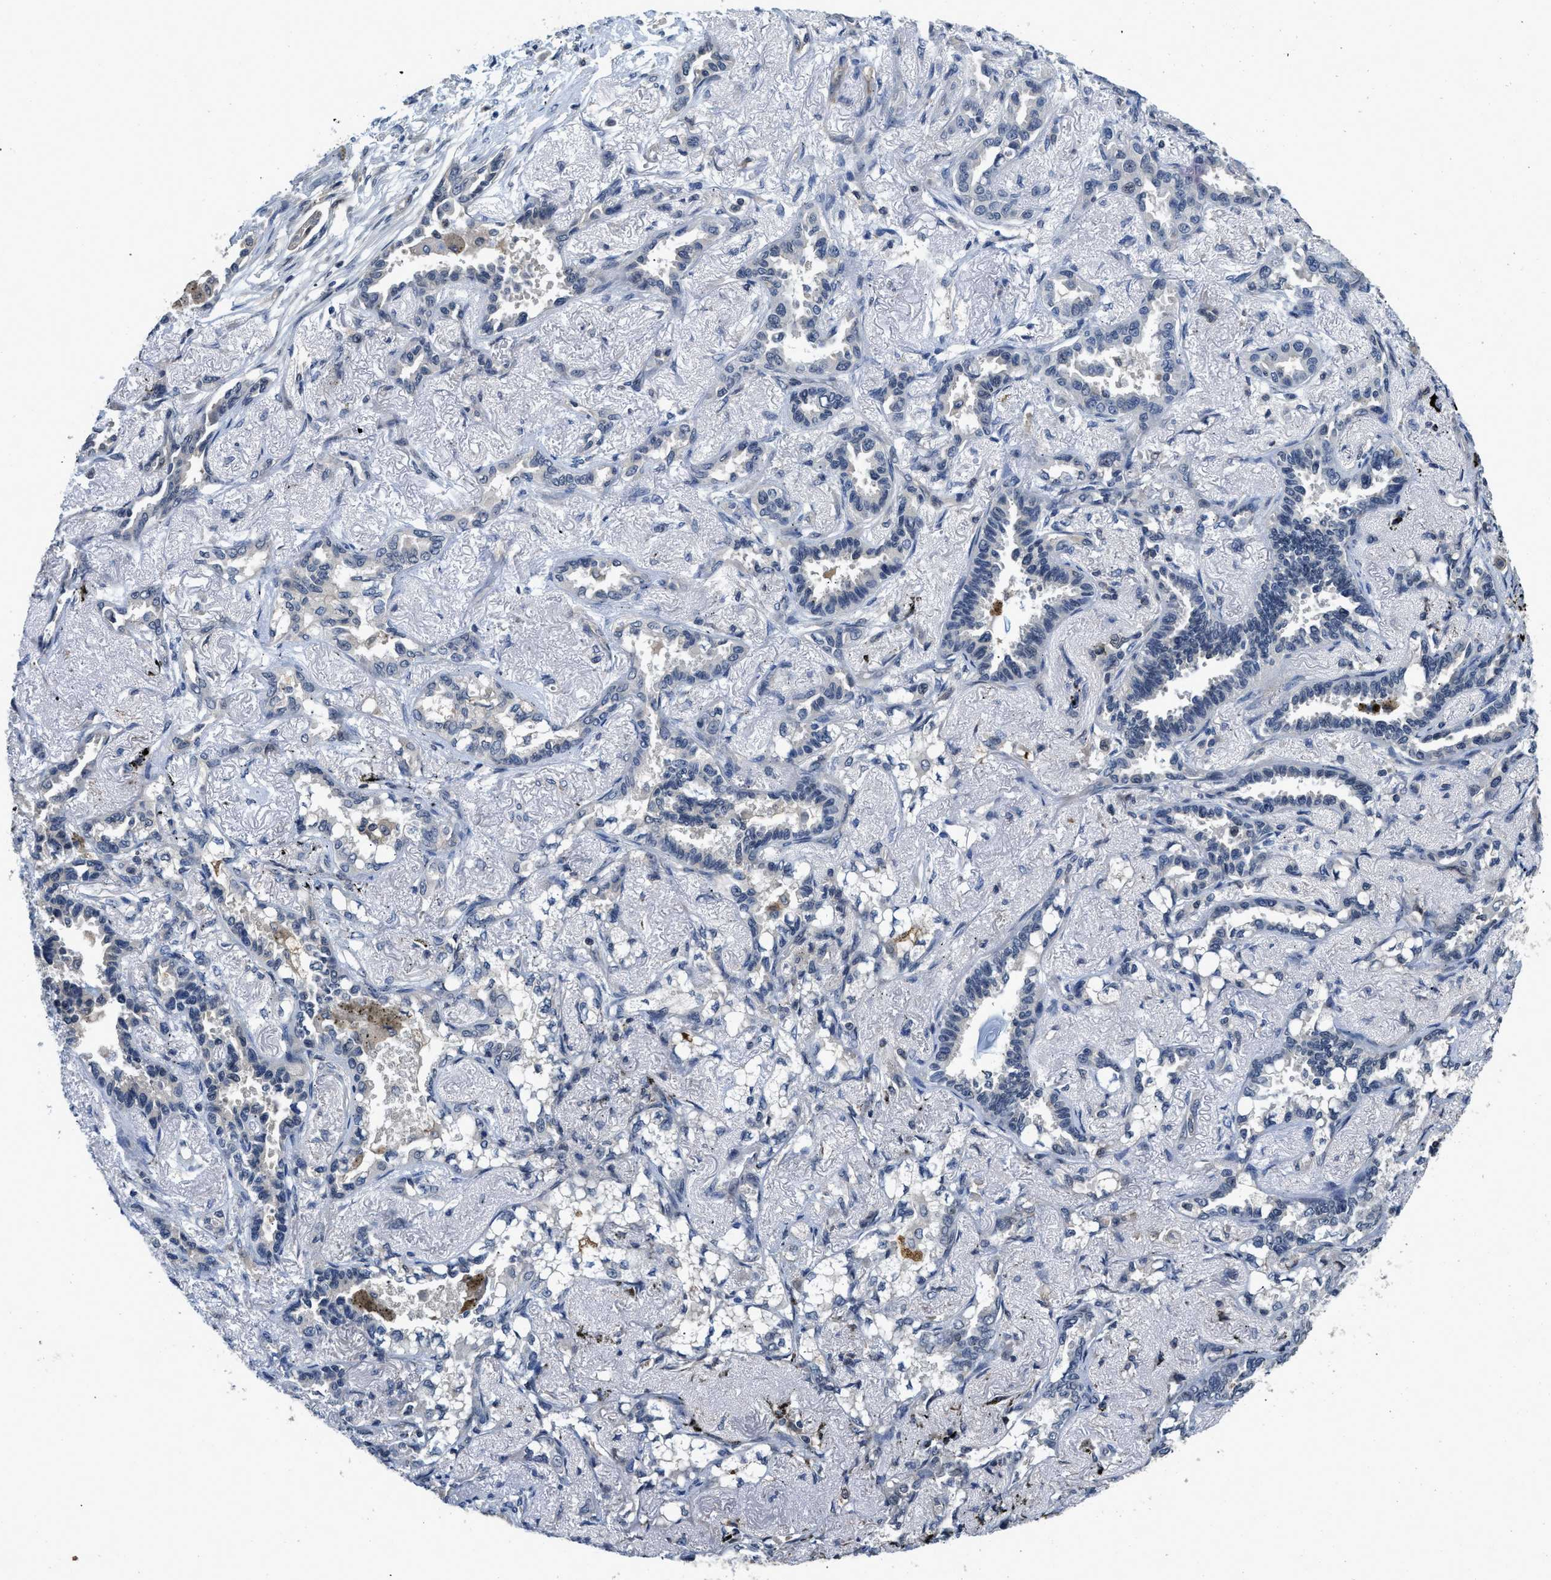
{"staining": {"intensity": "negative", "quantity": "none", "location": "none"}, "tissue": "lung cancer", "cell_type": "Tumor cells", "image_type": "cancer", "snomed": [{"axis": "morphology", "description": "Adenocarcinoma, NOS"}, {"axis": "topography", "description": "Lung"}], "caption": "This is an IHC histopathology image of lung cancer. There is no positivity in tumor cells.", "gene": "TES", "patient": {"sex": "male", "age": 59}}